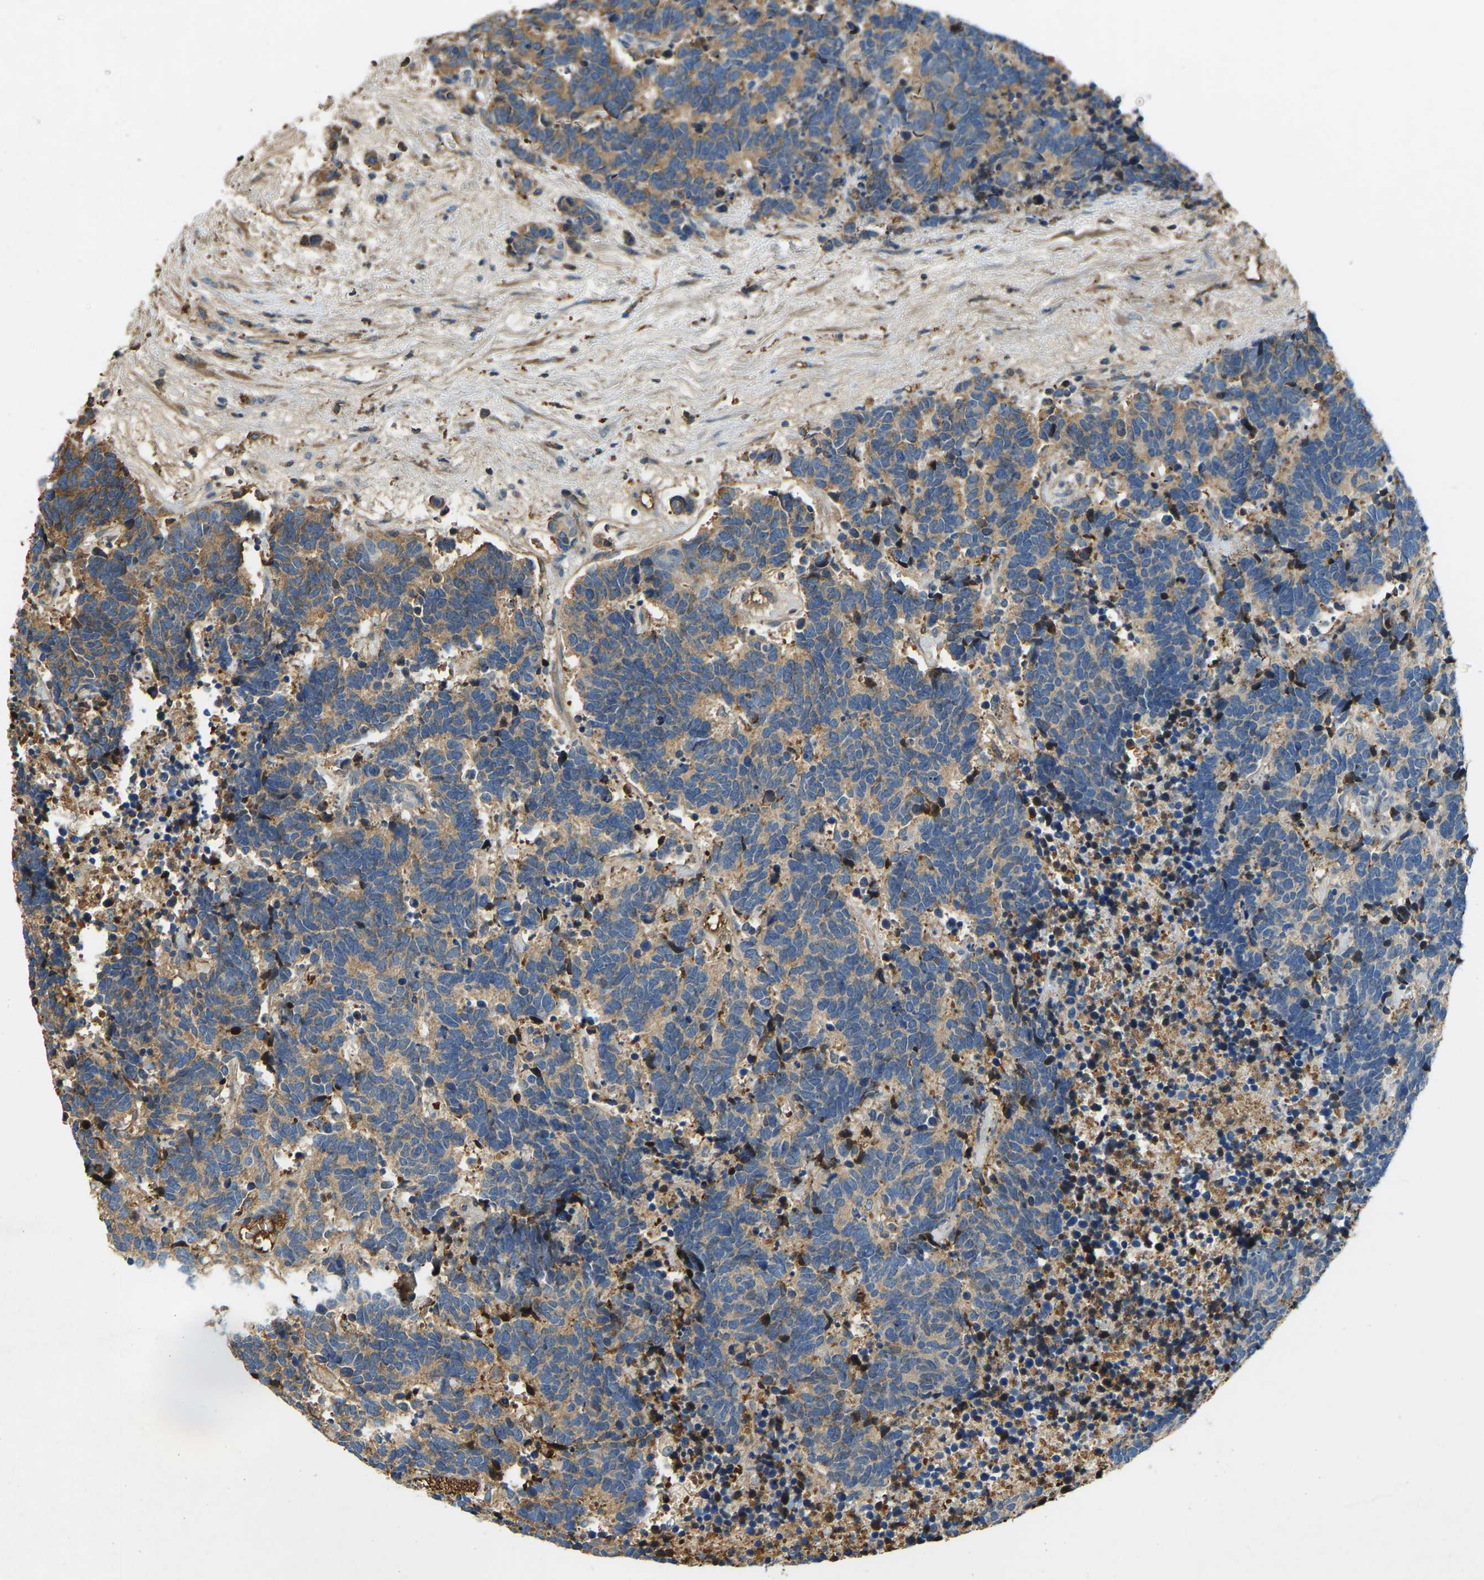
{"staining": {"intensity": "weak", "quantity": ">75%", "location": "cytoplasmic/membranous"}, "tissue": "carcinoid", "cell_type": "Tumor cells", "image_type": "cancer", "snomed": [{"axis": "morphology", "description": "Carcinoma, NOS"}, {"axis": "morphology", "description": "Carcinoid, malignant, NOS"}, {"axis": "topography", "description": "Urinary bladder"}], "caption": "High-power microscopy captured an immunohistochemistry histopathology image of carcinoid, revealing weak cytoplasmic/membranous staining in about >75% of tumor cells.", "gene": "THBS4", "patient": {"sex": "male", "age": 57}}